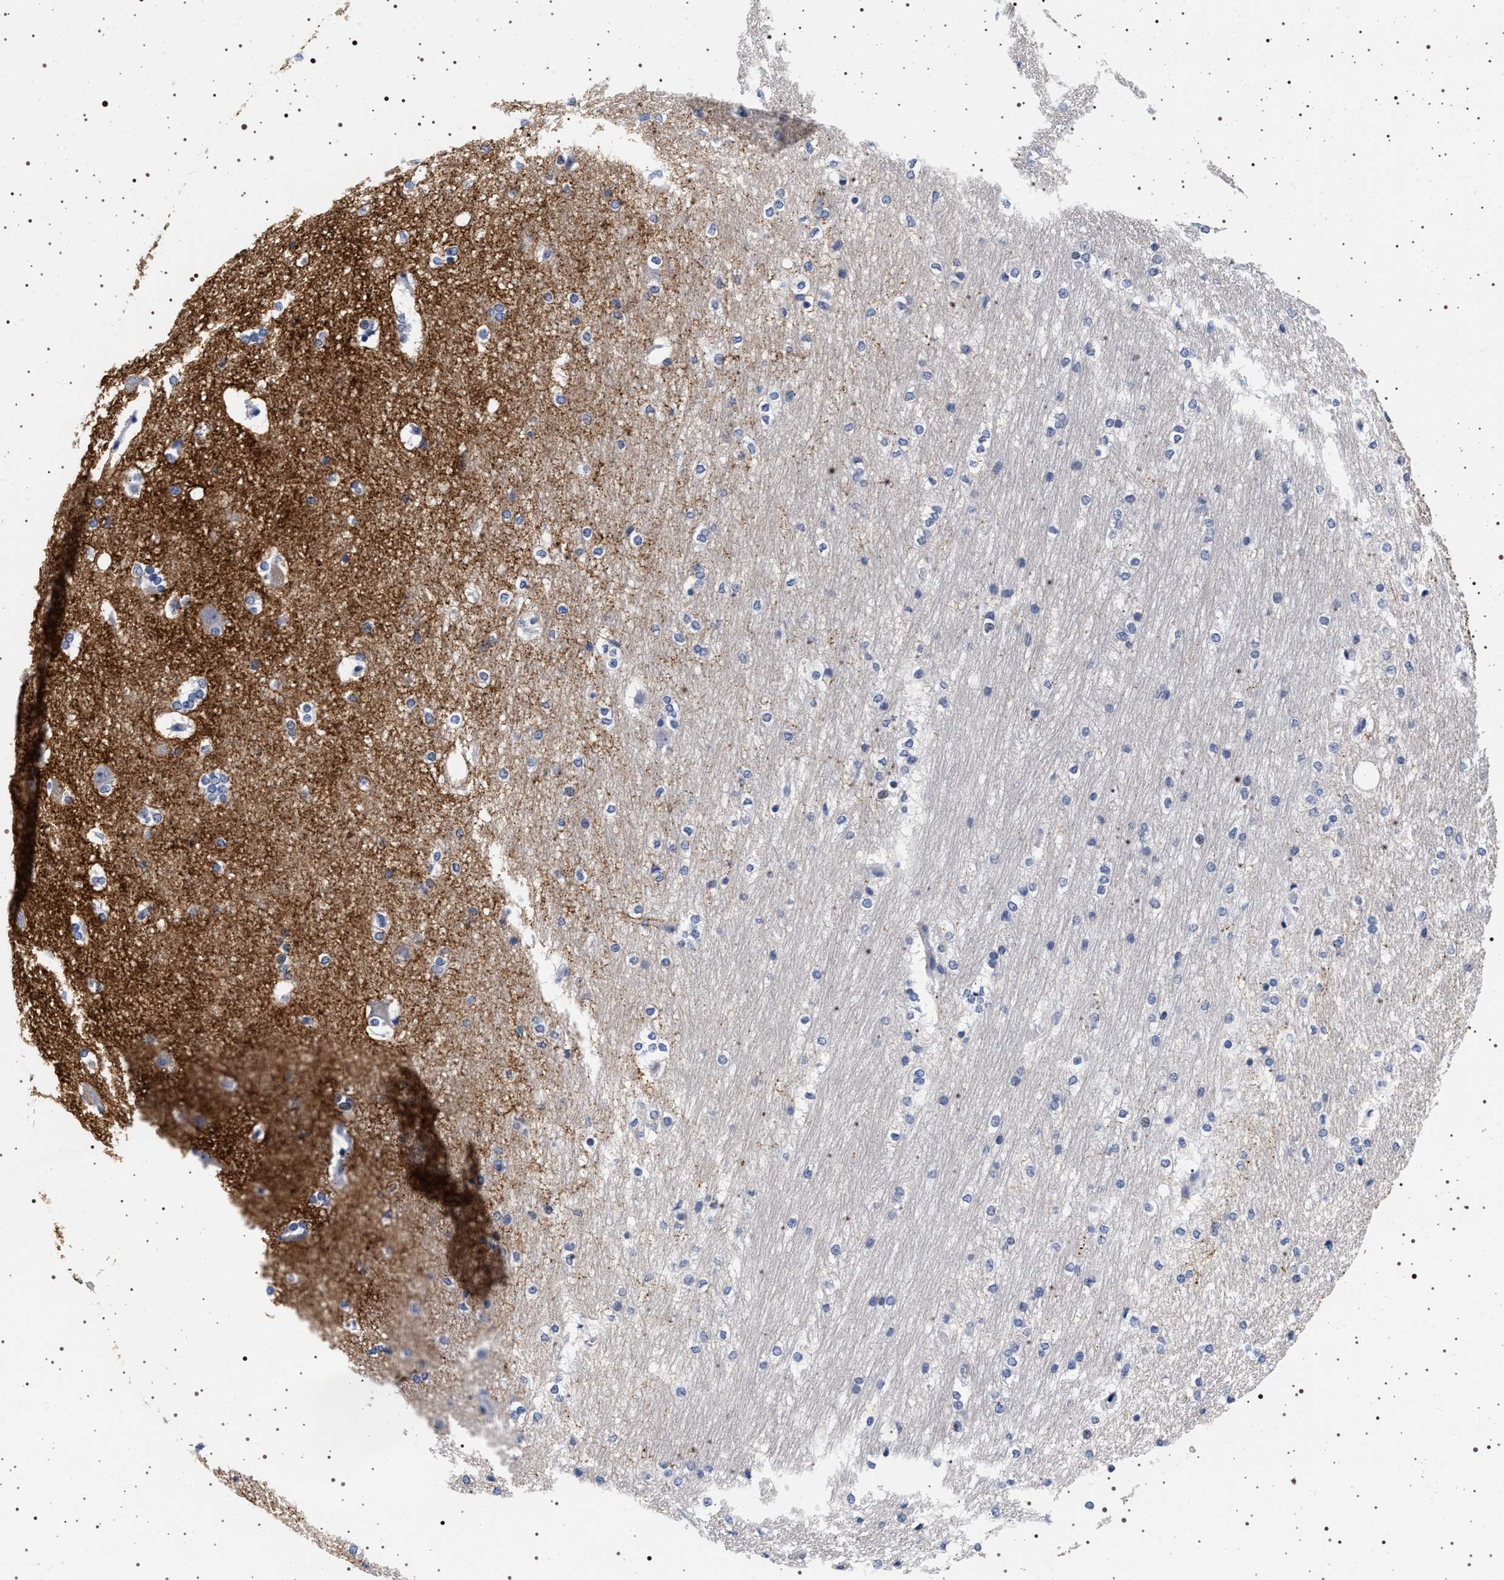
{"staining": {"intensity": "negative", "quantity": "none", "location": "none"}, "tissue": "hippocampus", "cell_type": "Glial cells", "image_type": "normal", "snomed": [{"axis": "morphology", "description": "Normal tissue, NOS"}, {"axis": "topography", "description": "Hippocampus"}], "caption": "Glial cells are negative for brown protein staining in unremarkable hippocampus. (DAB immunohistochemistry visualized using brightfield microscopy, high magnification).", "gene": "SYN1", "patient": {"sex": "female", "age": 19}}